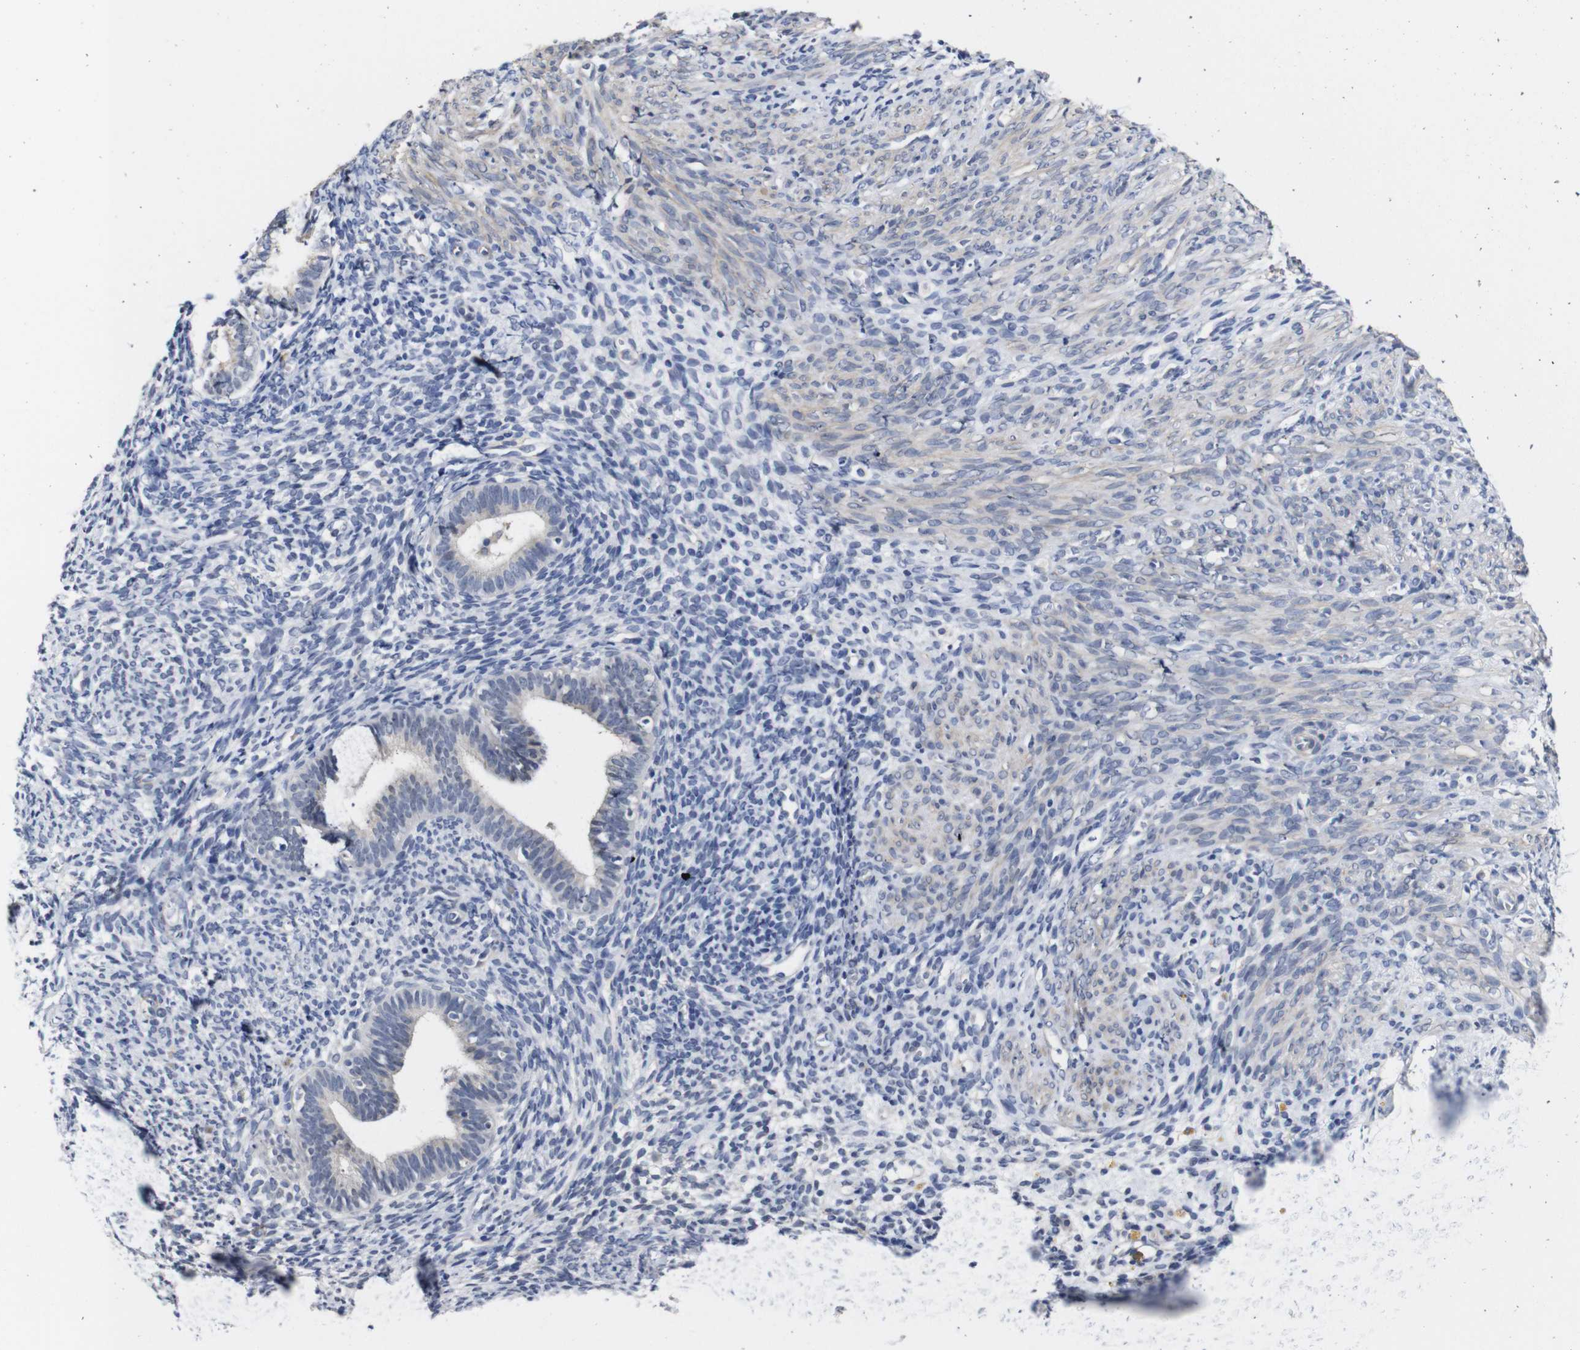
{"staining": {"intensity": "negative", "quantity": "none", "location": "none"}, "tissue": "endometrium", "cell_type": "Cells in endometrial stroma", "image_type": "normal", "snomed": [{"axis": "morphology", "description": "Normal tissue, NOS"}, {"axis": "morphology", "description": "Adenocarcinoma, NOS"}, {"axis": "topography", "description": "Endometrium"}, {"axis": "topography", "description": "Ovary"}], "caption": "The photomicrograph shows no staining of cells in endometrial stroma in normal endometrium. Brightfield microscopy of immunohistochemistry stained with DAB (3,3'-diaminobenzidine) (brown) and hematoxylin (blue), captured at high magnification.", "gene": "TCEAL9", "patient": {"sex": "female", "age": 68}}